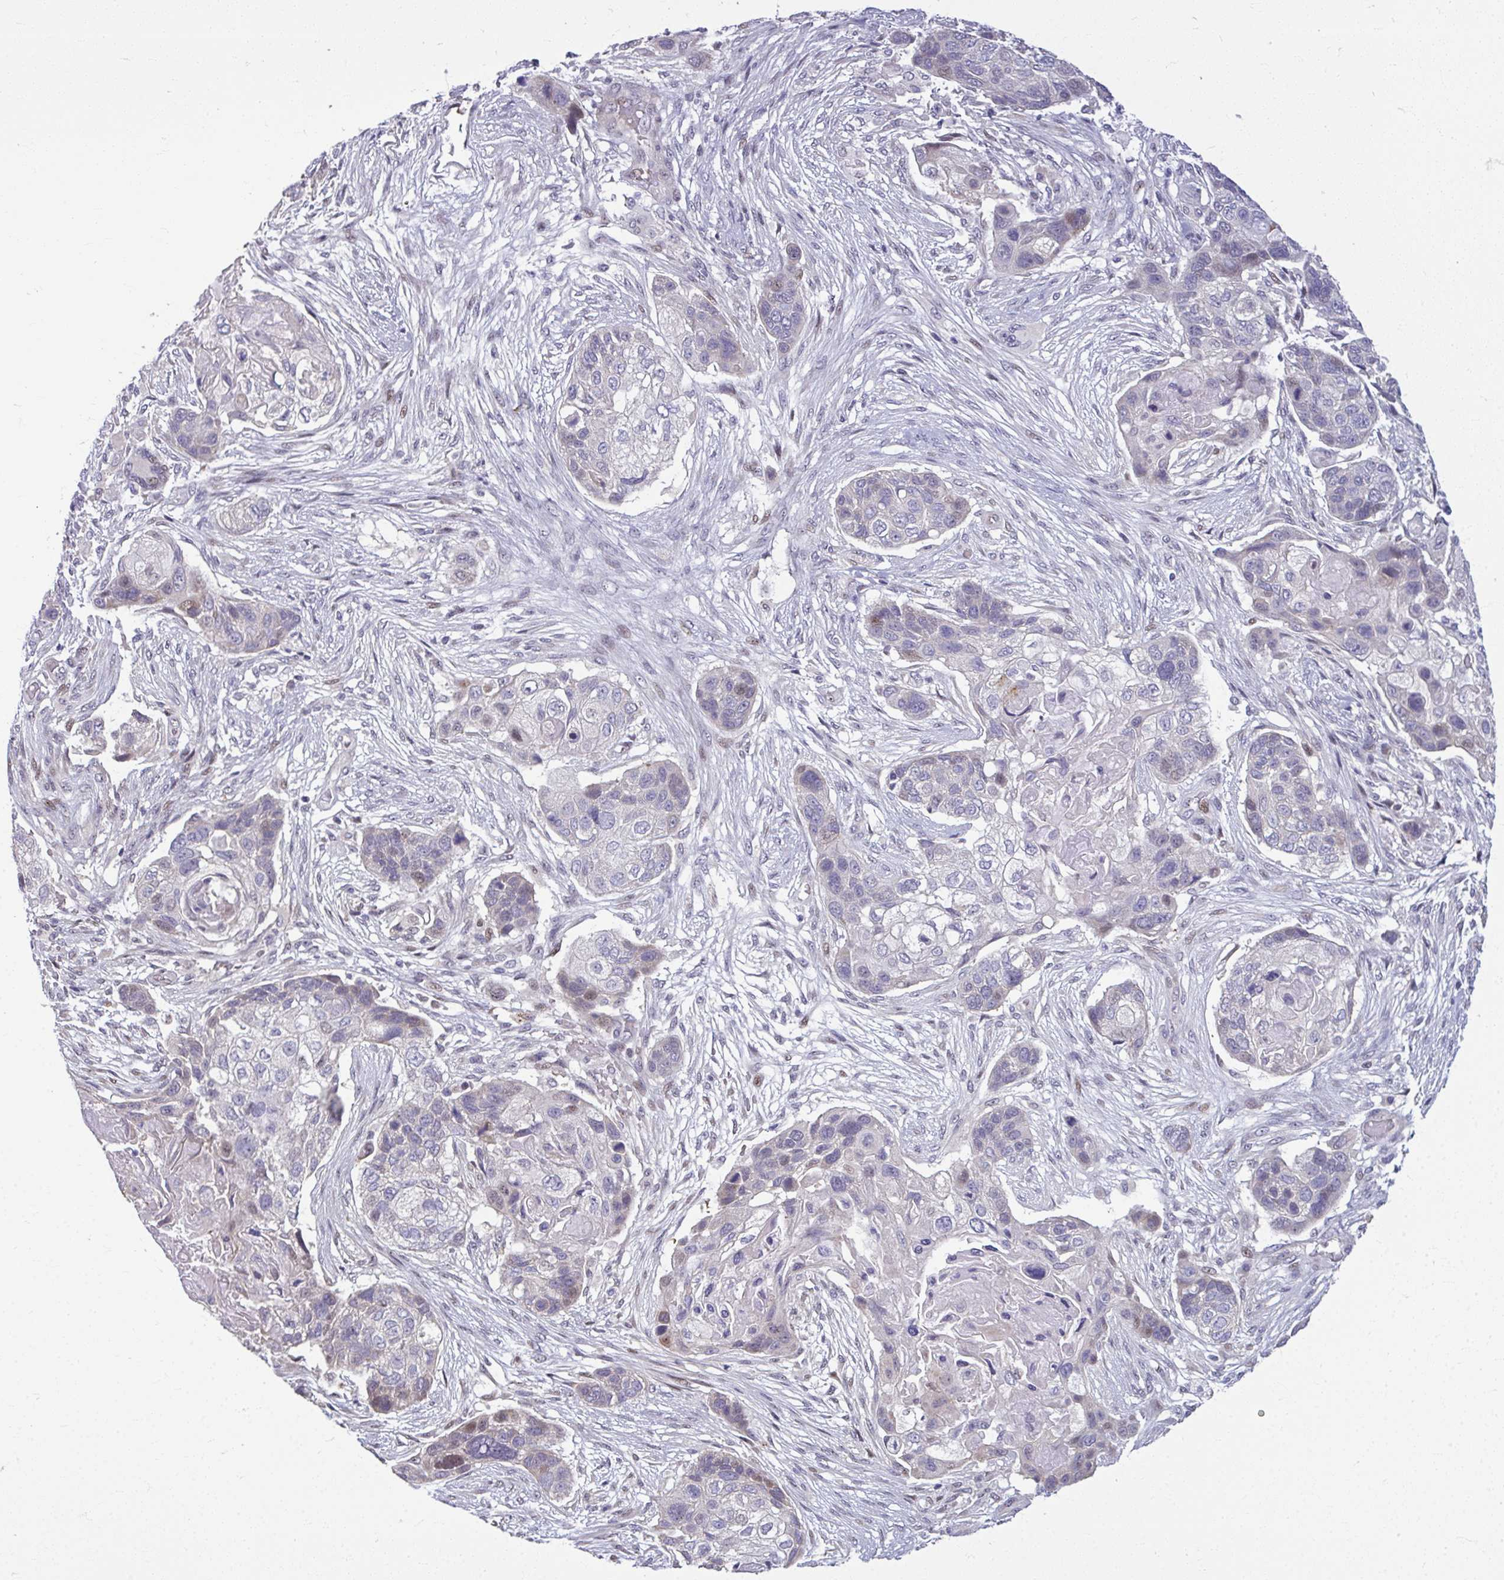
{"staining": {"intensity": "weak", "quantity": "<25%", "location": "nuclear"}, "tissue": "lung cancer", "cell_type": "Tumor cells", "image_type": "cancer", "snomed": [{"axis": "morphology", "description": "Squamous cell carcinoma, NOS"}, {"axis": "topography", "description": "Lung"}], "caption": "IHC histopathology image of squamous cell carcinoma (lung) stained for a protein (brown), which shows no staining in tumor cells.", "gene": "ODF1", "patient": {"sex": "male", "age": 69}}